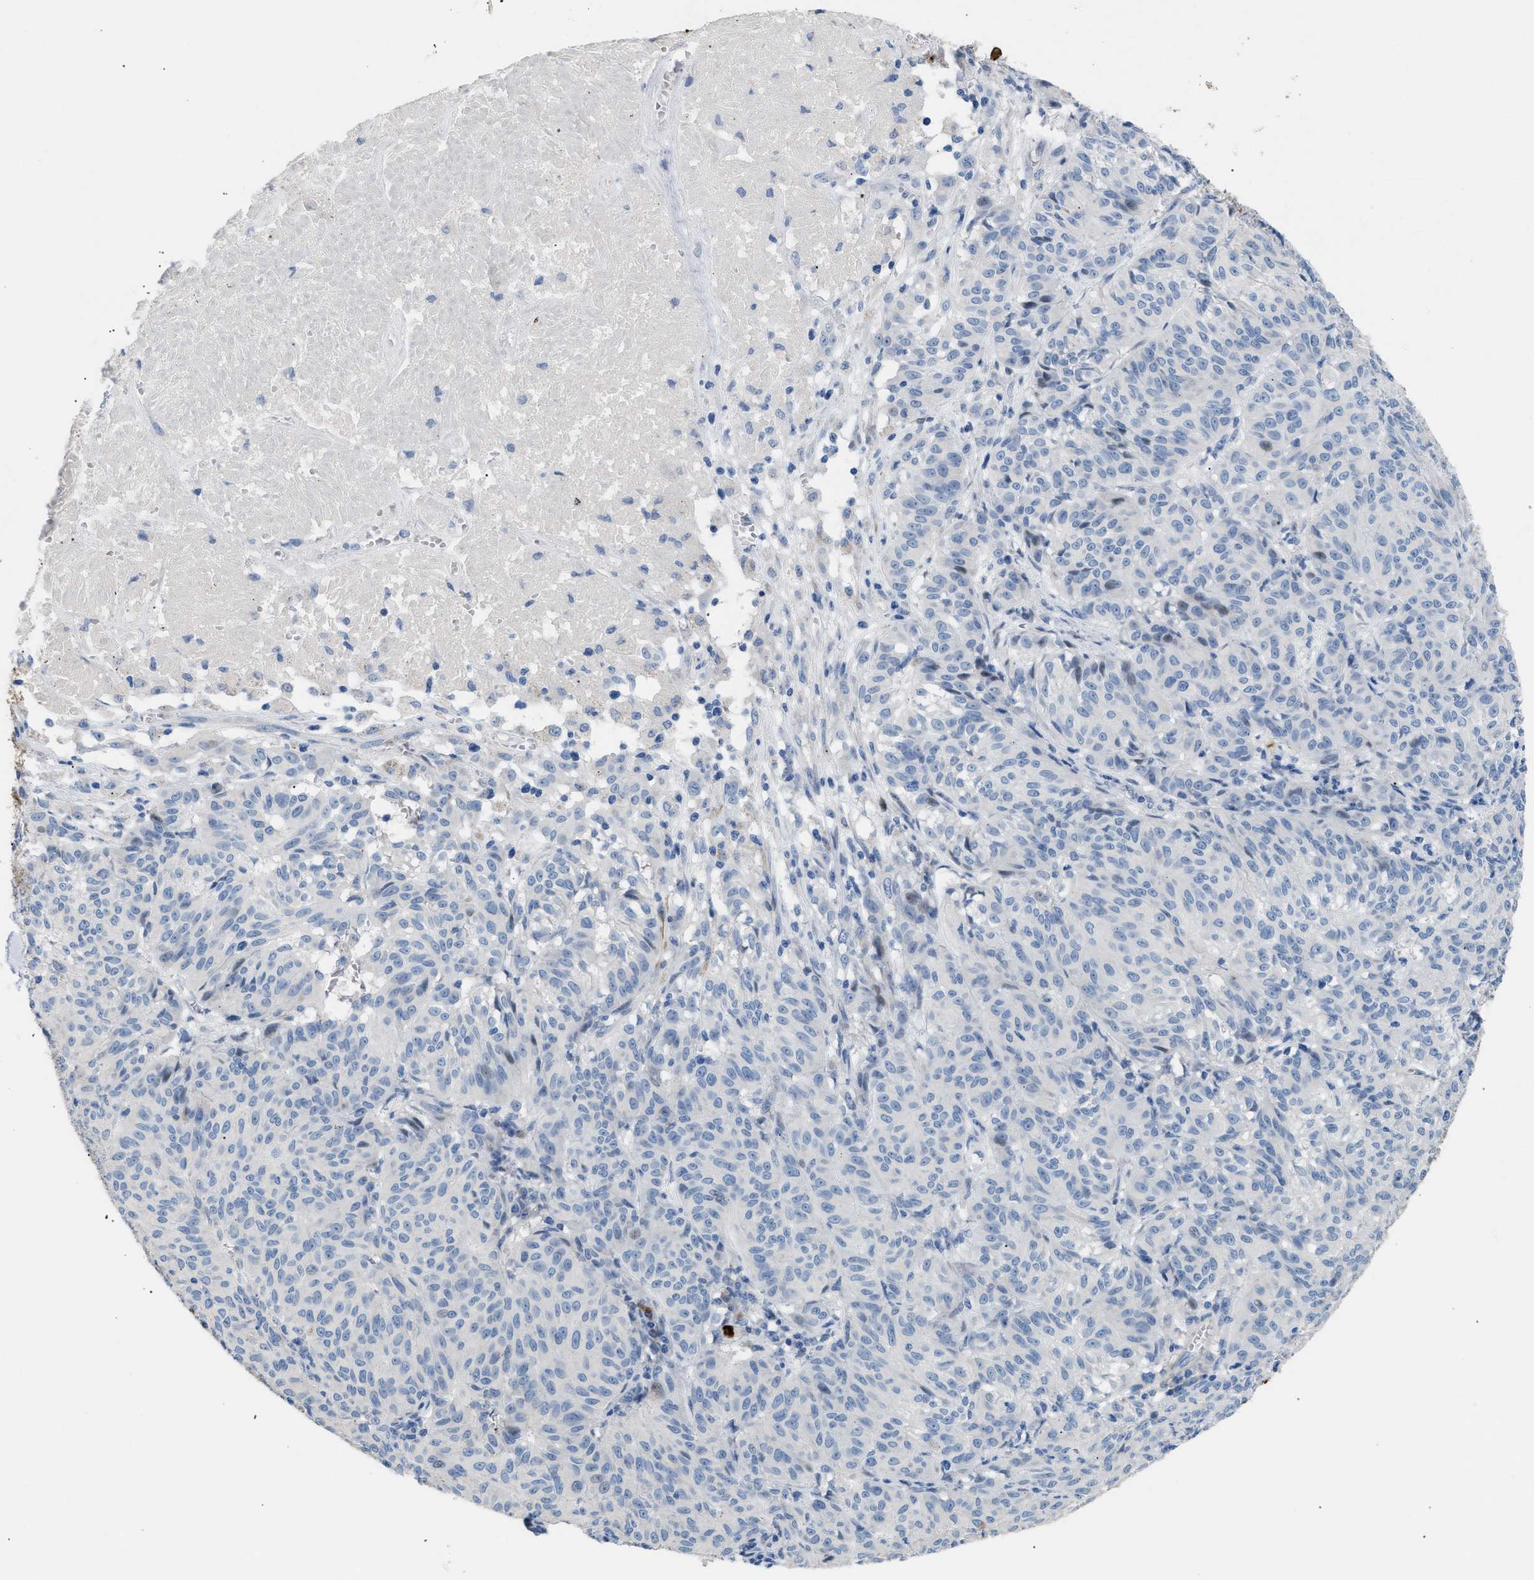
{"staining": {"intensity": "negative", "quantity": "none", "location": "none"}, "tissue": "melanoma", "cell_type": "Tumor cells", "image_type": "cancer", "snomed": [{"axis": "morphology", "description": "Malignant melanoma, NOS"}, {"axis": "topography", "description": "Skin"}], "caption": "Immunohistochemical staining of human malignant melanoma shows no significant expression in tumor cells. (Immunohistochemistry, brightfield microscopy, high magnification).", "gene": "ICA1", "patient": {"sex": "female", "age": 72}}